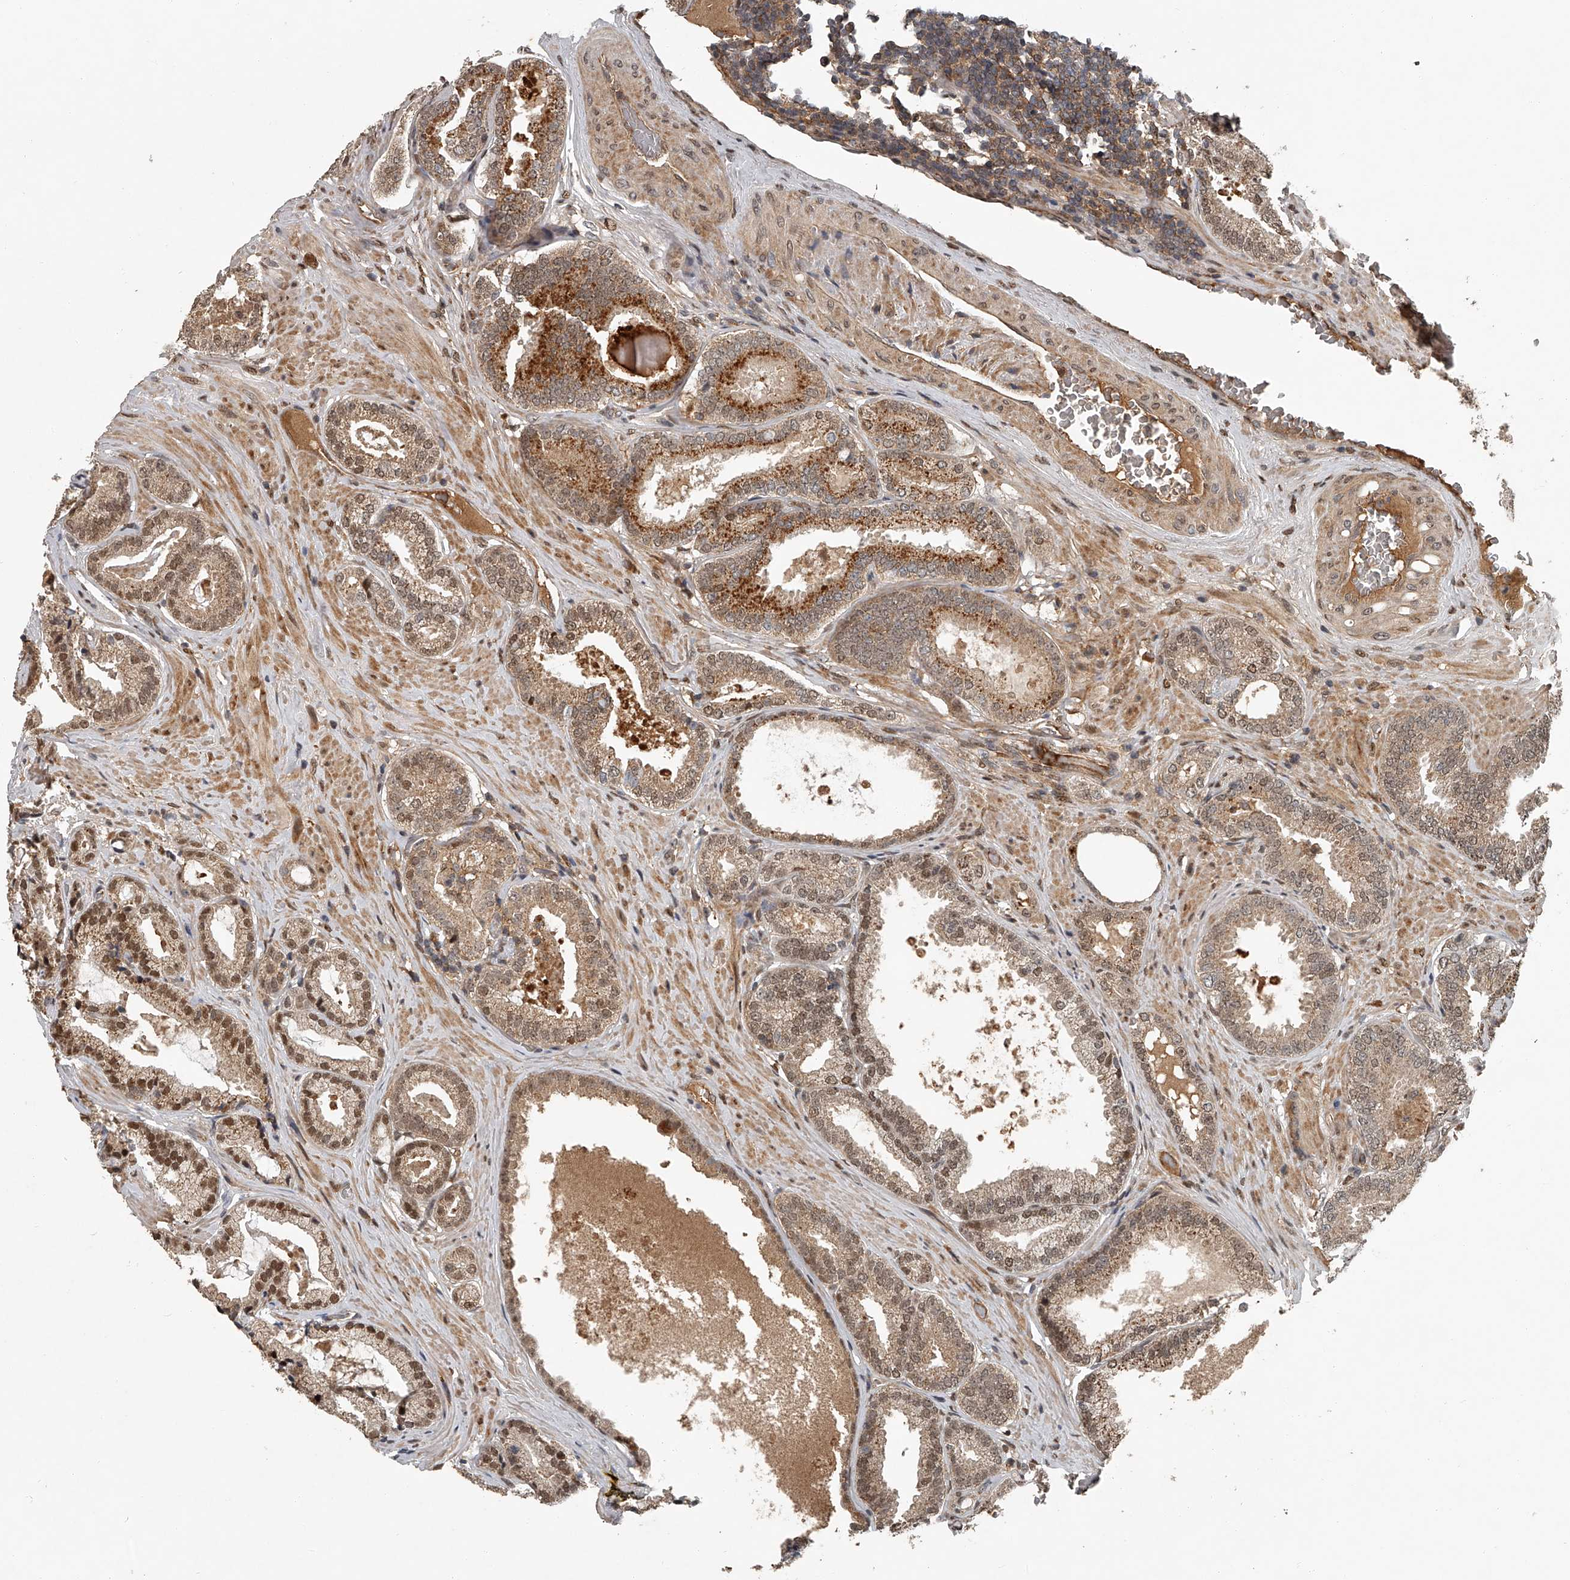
{"staining": {"intensity": "moderate", "quantity": ">75%", "location": "cytoplasmic/membranous,nuclear"}, "tissue": "prostate cancer", "cell_type": "Tumor cells", "image_type": "cancer", "snomed": [{"axis": "morphology", "description": "Adenocarcinoma, Low grade"}, {"axis": "topography", "description": "Prostate"}], "caption": "Tumor cells display medium levels of moderate cytoplasmic/membranous and nuclear positivity in about >75% of cells in adenocarcinoma (low-grade) (prostate). Nuclei are stained in blue.", "gene": "PLEKHG1", "patient": {"sex": "male", "age": 71}}